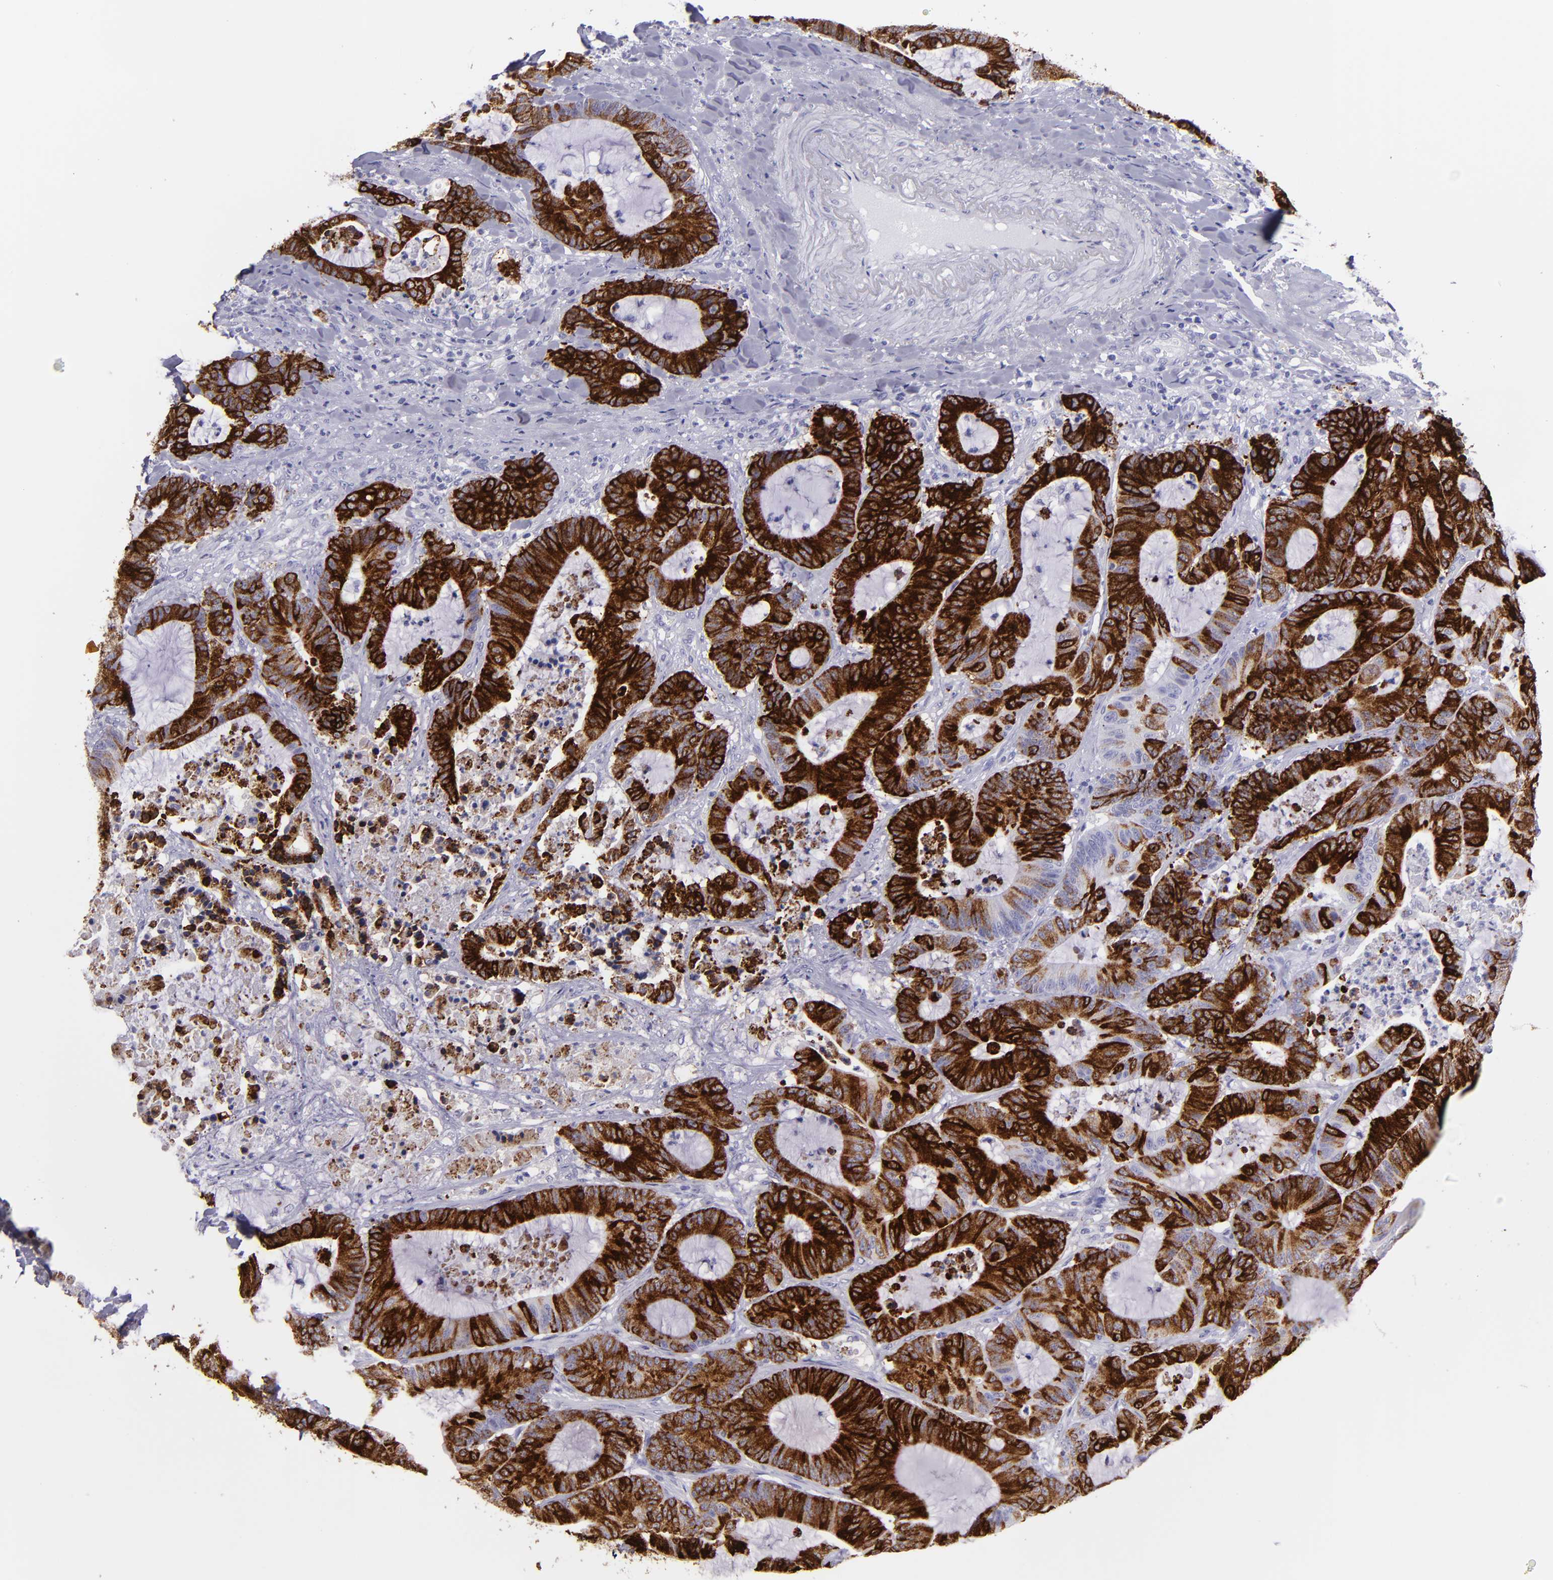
{"staining": {"intensity": "strong", "quantity": ">75%", "location": "cytoplasmic/membranous"}, "tissue": "colorectal cancer", "cell_type": "Tumor cells", "image_type": "cancer", "snomed": [{"axis": "morphology", "description": "Adenocarcinoma, NOS"}, {"axis": "topography", "description": "Colon"}], "caption": "Immunohistochemical staining of colorectal cancer (adenocarcinoma) exhibits high levels of strong cytoplasmic/membranous protein expression in approximately >75% of tumor cells.", "gene": "MUC5AC", "patient": {"sex": "female", "age": 84}}